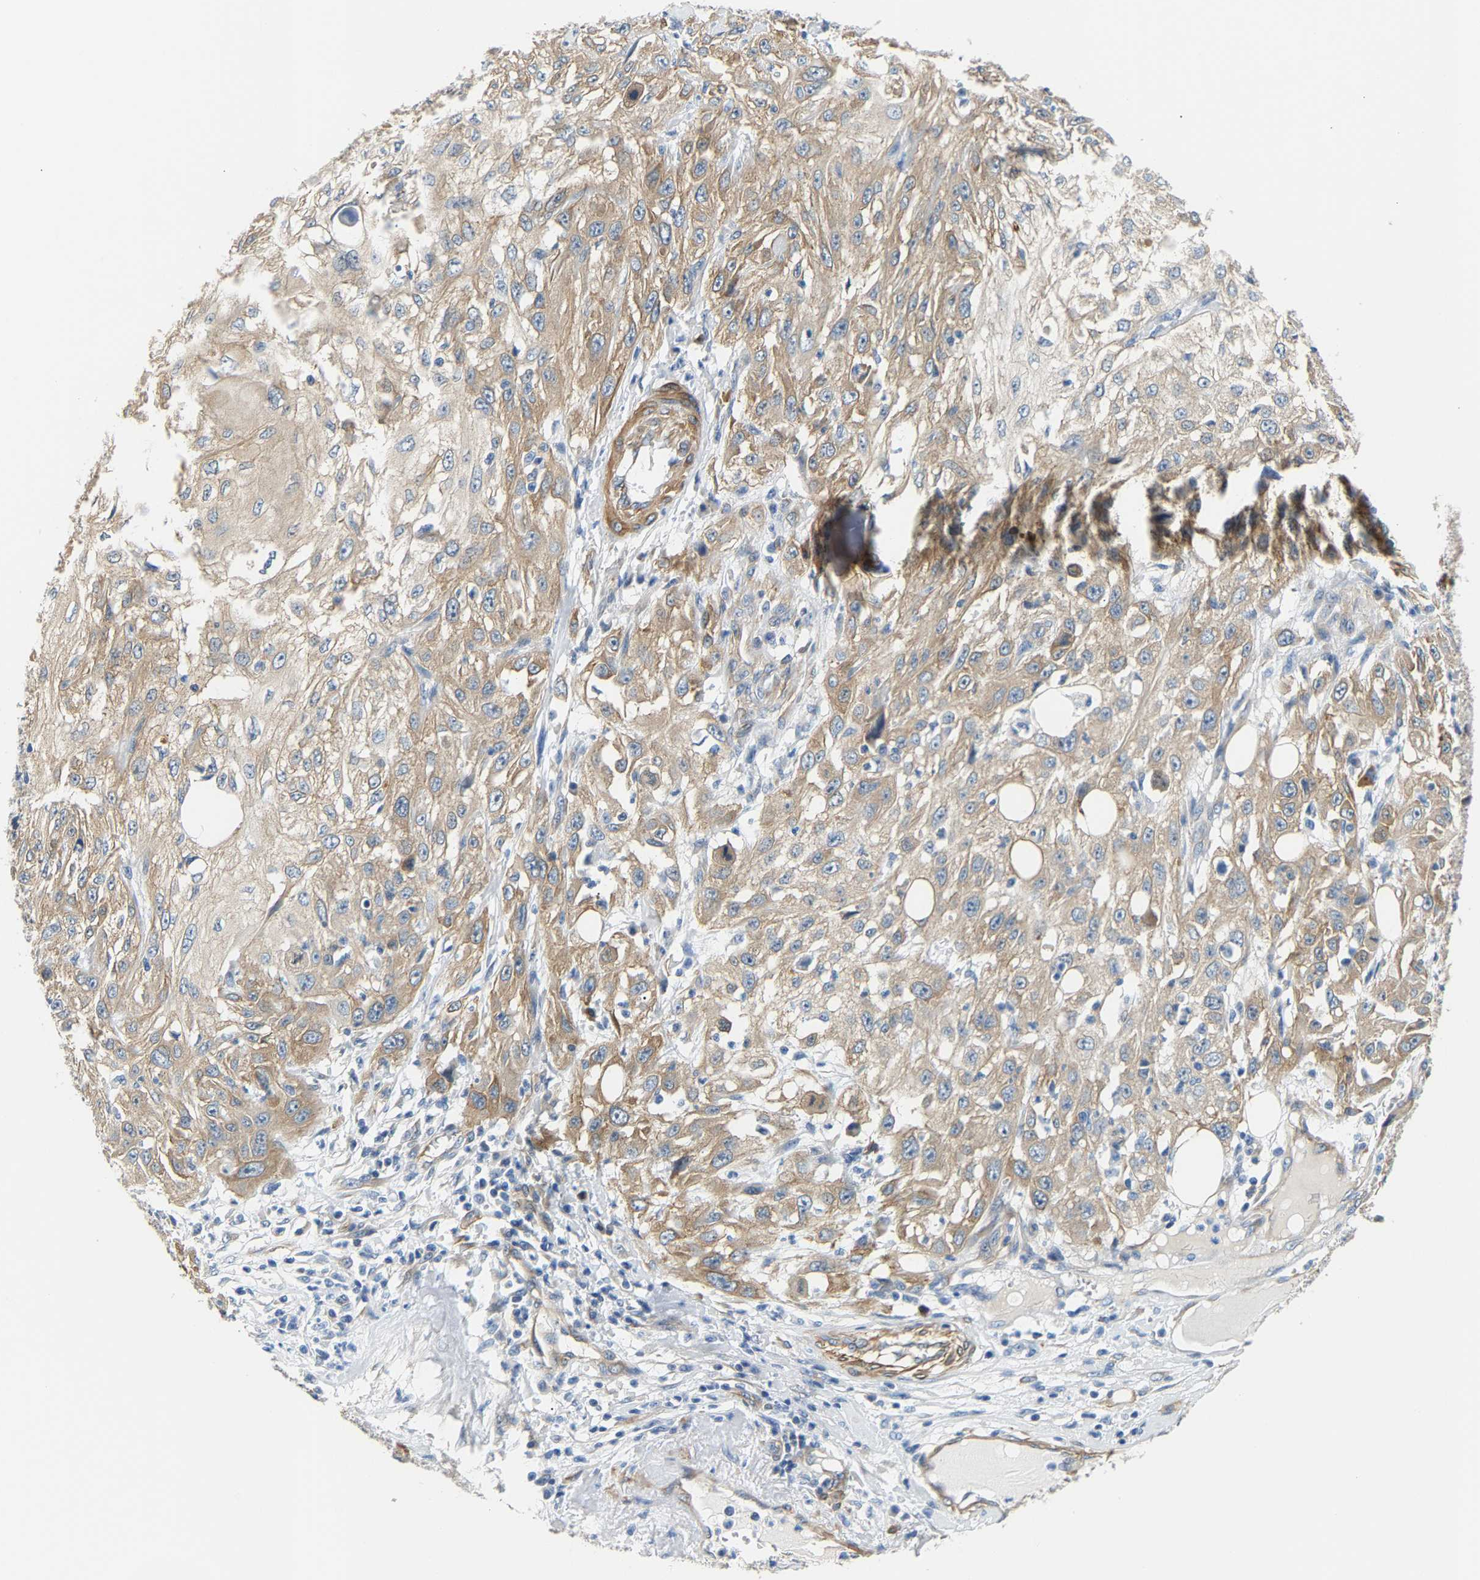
{"staining": {"intensity": "weak", "quantity": ">75%", "location": "cytoplasmic/membranous"}, "tissue": "skin cancer", "cell_type": "Tumor cells", "image_type": "cancer", "snomed": [{"axis": "morphology", "description": "Squamous cell carcinoma, NOS"}, {"axis": "topography", "description": "Skin"}], "caption": "Immunohistochemical staining of human squamous cell carcinoma (skin) exhibits low levels of weak cytoplasmic/membranous positivity in approximately >75% of tumor cells.", "gene": "PAWR", "patient": {"sex": "male", "age": 75}}